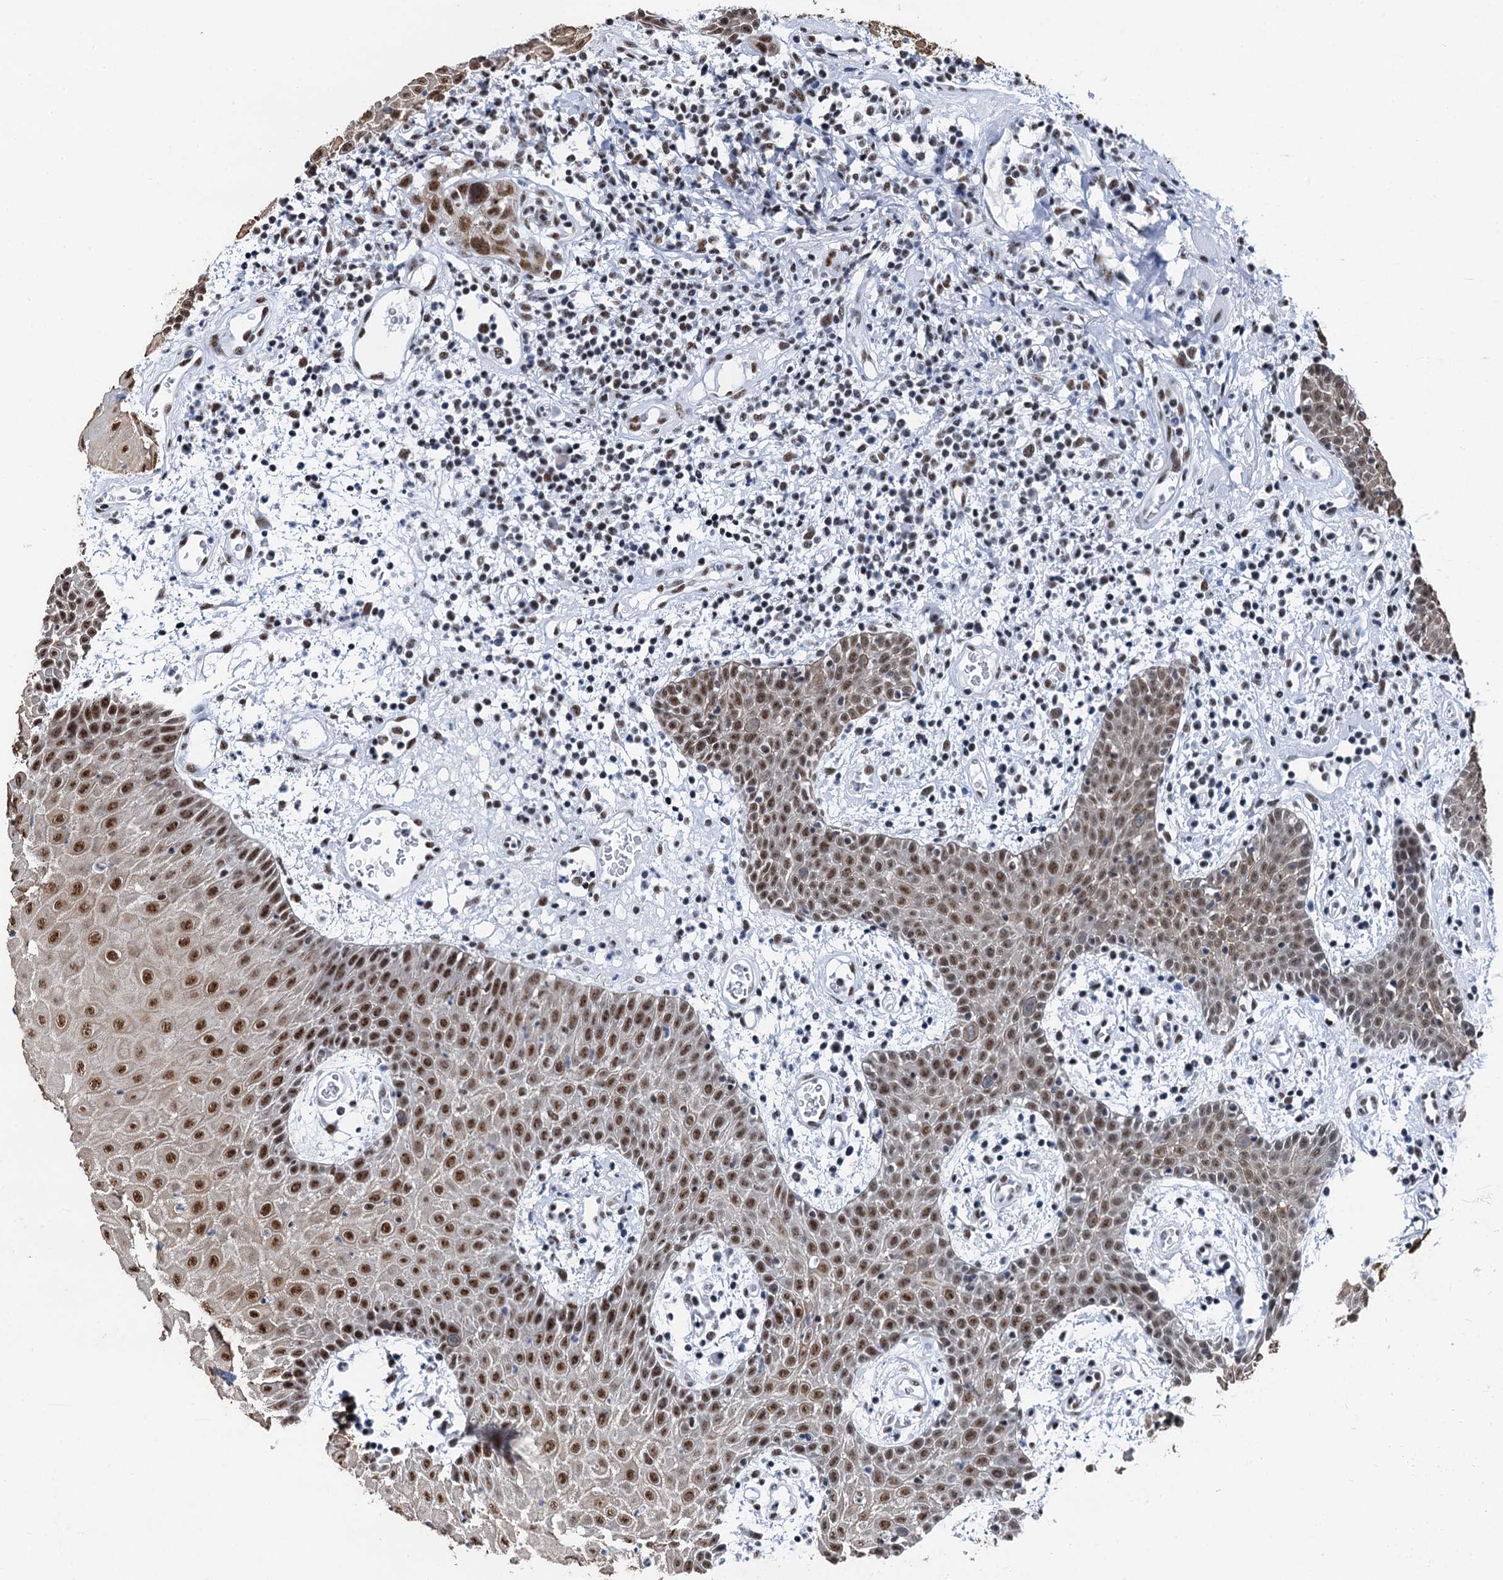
{"staining": {"intensity": "moderate", "quantity": ">75%", "location": "cytoplasmic/membranous,nuclear"}, "tissue": "oral mucosa", "cell_type": "Squamous epithelial cells", "image_type": "normal", "snomed": [{"axis": "morphology", "description": "Normal tissue, NOS"}, {"axis": "topography", "description": "Skeletal muscle"}, {"axis": "topography", "description": "Oral tissue"}, {"axis": "topography", "description": "Salivary gland"}, {"axis": "topography", "description": "Peripheral nerve tissue"}], "caption": "Immunohistochemistry staining of benign oral mucosa, which displays medium levels of moderate cytoplasmic/membranous,nuclear expression in approximately >75% of squamous epithelial cells indicating moderate cytoplasmic/membranous,nuclear protein expression. The staining was performed using DAB (brown) for protein detection and nuclei were counterstained in hematoxylin (blue).", "gene": "DDX23", "patient": {"sex": "male", "age": 54}}